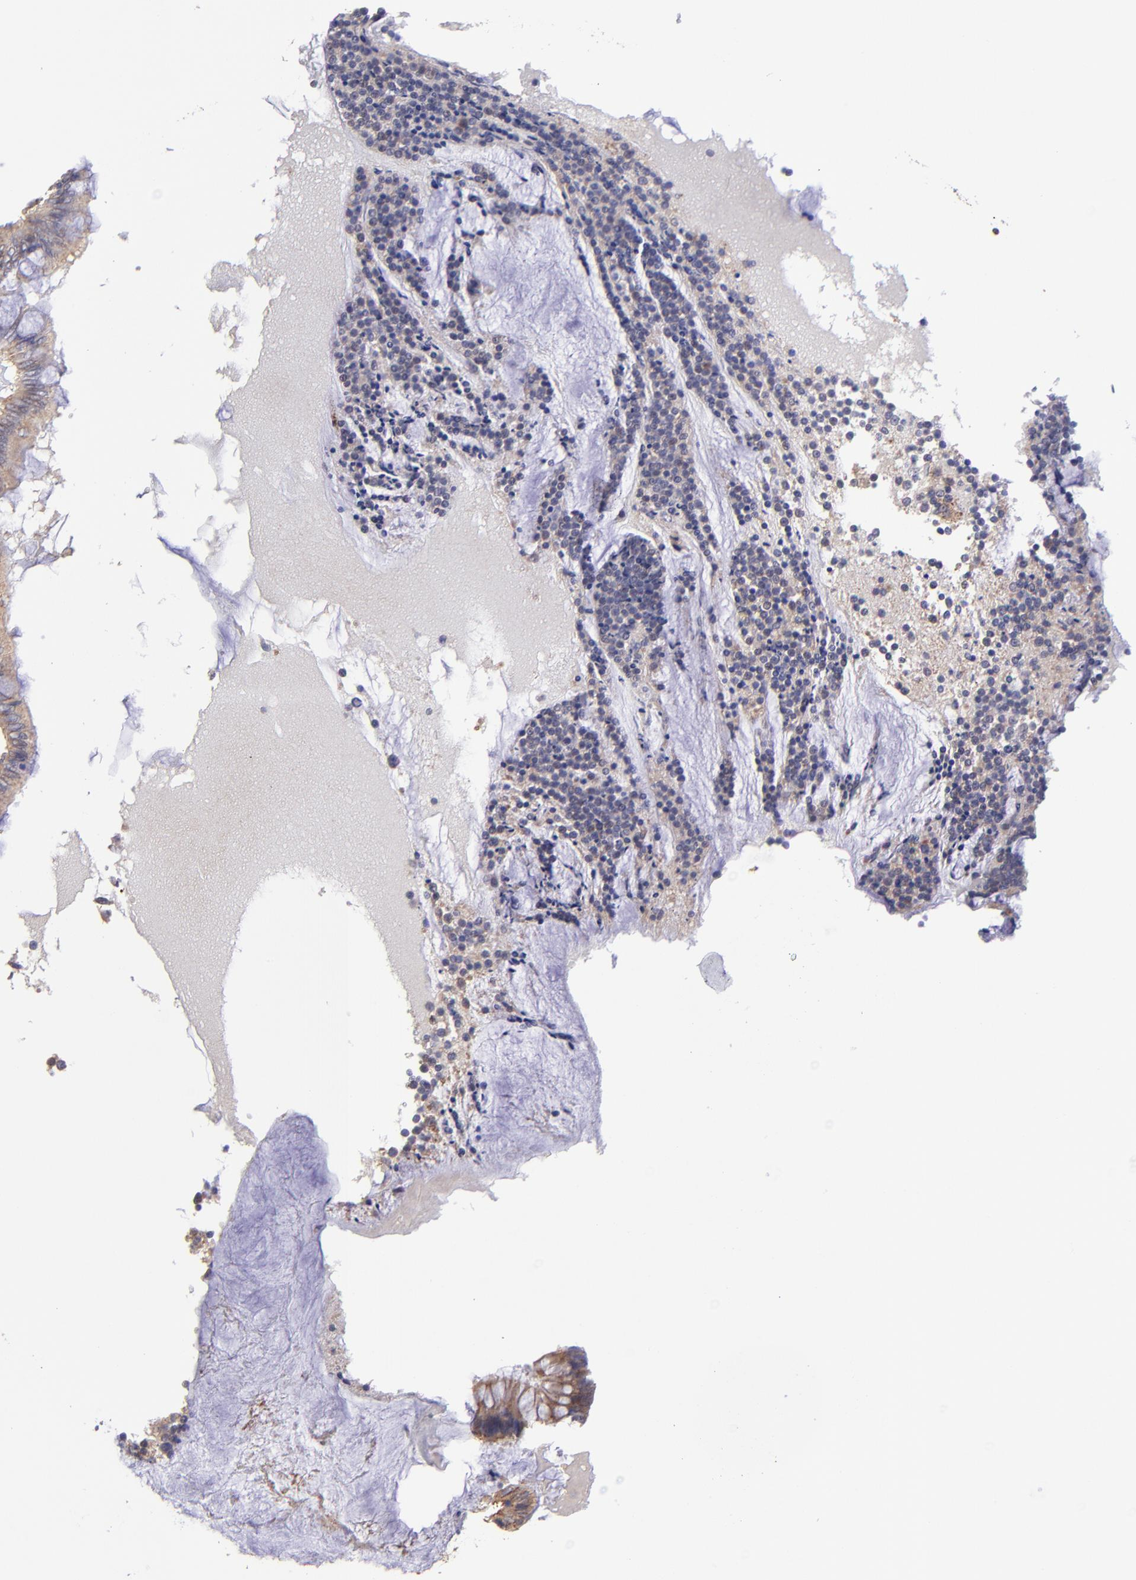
{"staining": {"intensity": "moderate", "quantity": ">75%", "location": "cytoplasmic/membranous"}, "tissue": "appendix", "cell_type": "Glandular cells", "image_type": "normal", "snomed": [{"axis": "morphology", "description": "Normal tissue, NOS"}, {"axis": "topography", "description": "Appendix"}], "caption": "Moderate cytoplasmic/membranous protein positivity is seen in approximately >75% of glandular cells in appendix. (brown staining indicates protein expression, while blue staining denotes nuclei).", "gene": "NSF", "patient": {"sex": "female", "age": 66}}